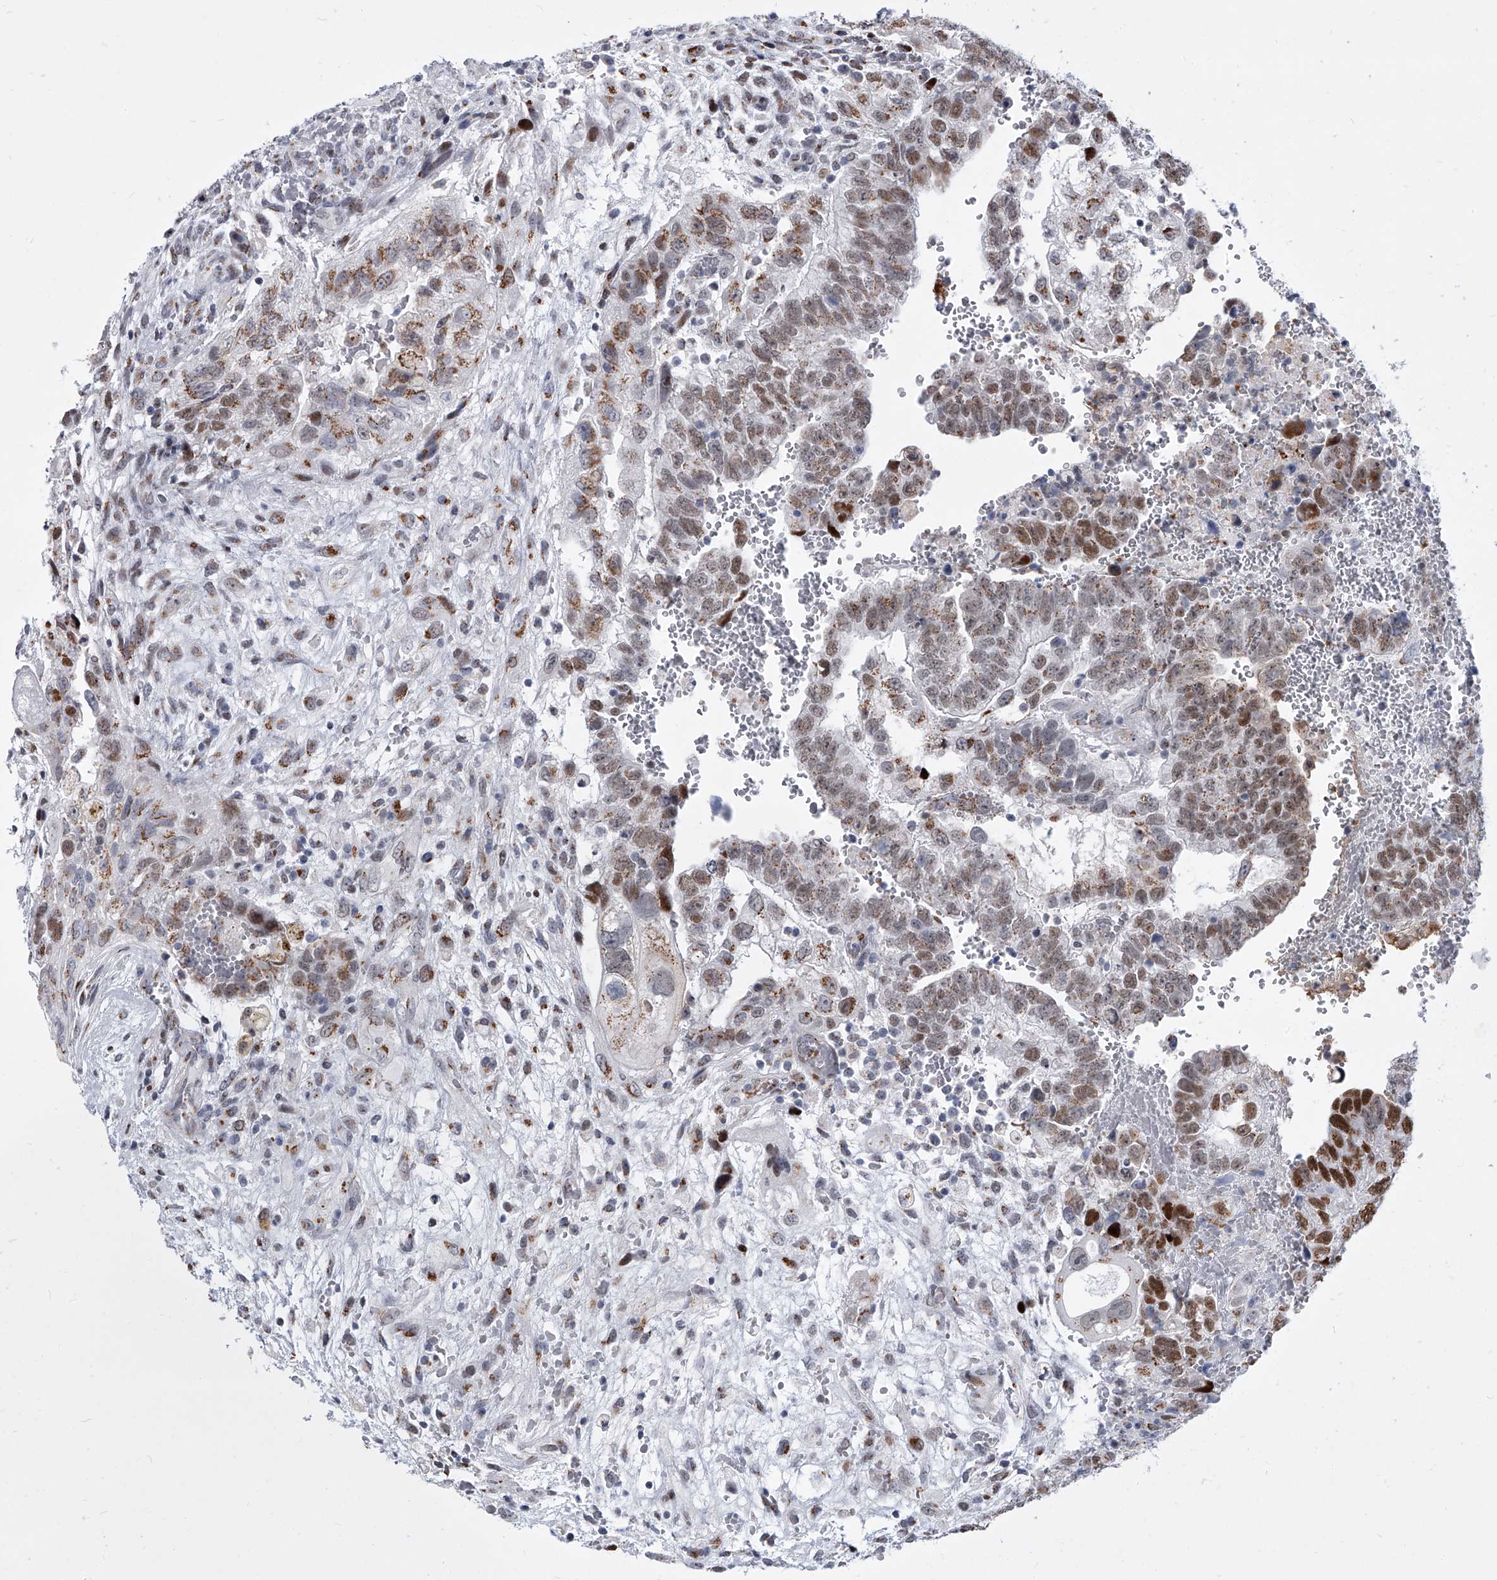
{"staining": {"intensity": "moderate", "quantity": ">75%", "location": "cytoplasmic/membranous,nuclear"}, "tissue": "testis cancer", "cell_type": "Tumor cells", "image_type": "cancer", "snomed": [{"axis": "morphology", "description": "Carcinoma, Embryonal, NOS"}, {"axis": "topography", "description": "Testis"}], "caption": "Tumor cells exhibit medium levels of moderate cytoplasmic/membranous and nuclear expression in about >75% of cells in testis cancer.", "gene": "EVA1C", "patient": {"sex": "male", "age": 37}}